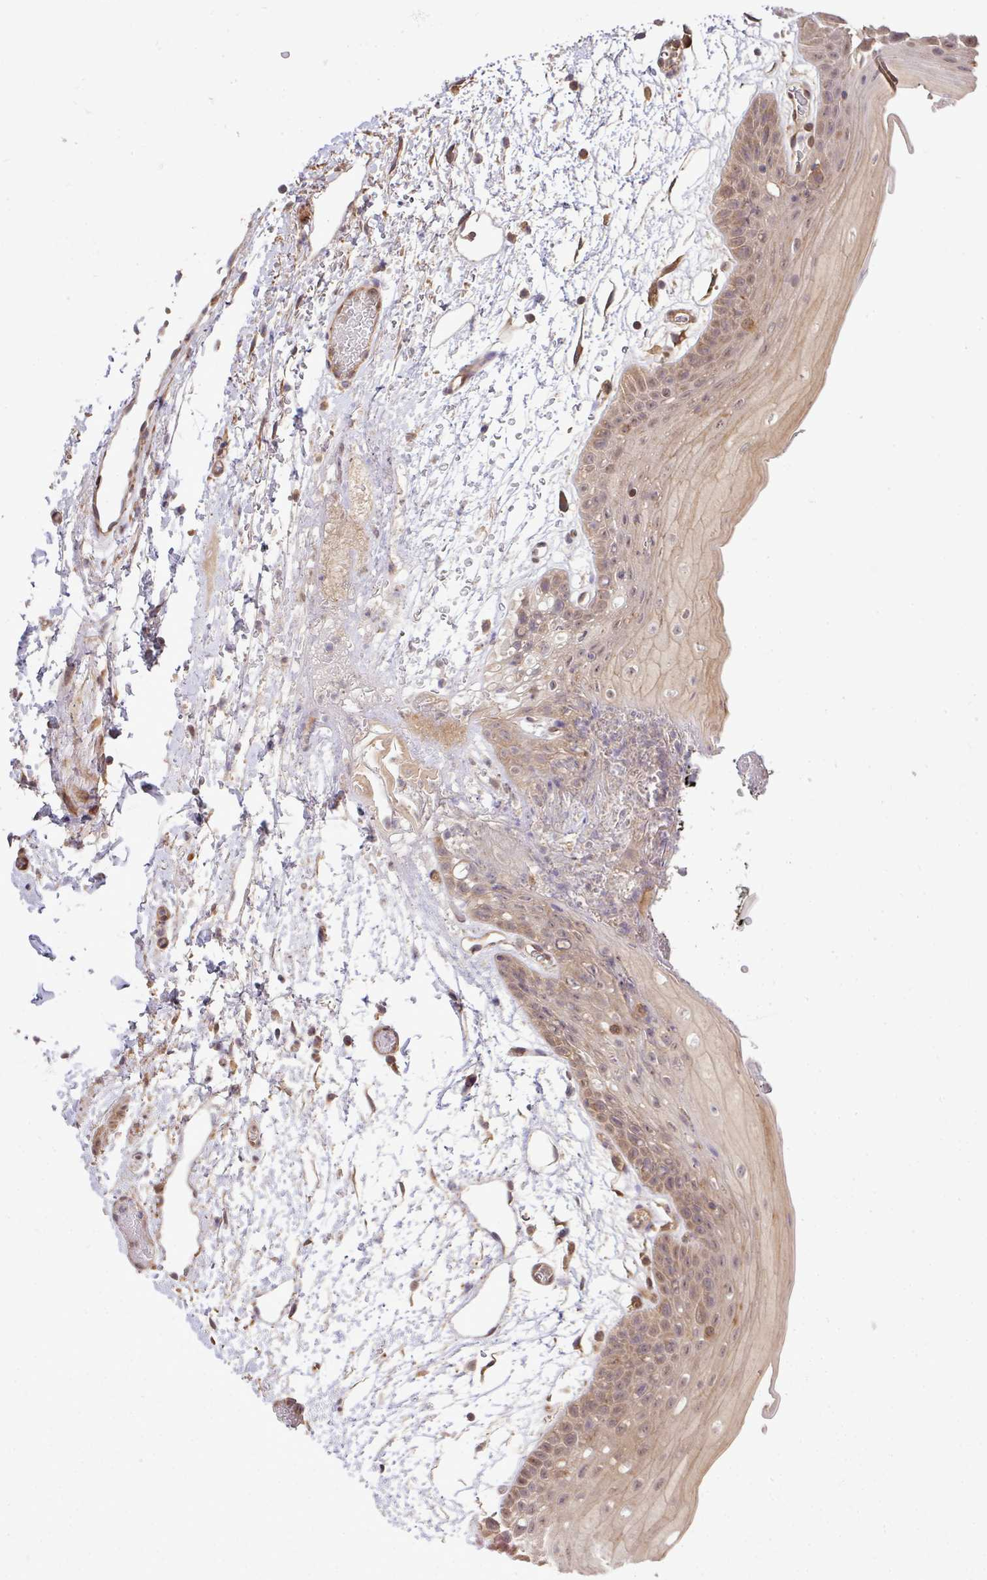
{"staining": {"intensity": "moderate", "quantity": "25%-75%", "location": "cytoplasmic/membranous,nuclear"}, "tissue": "oral mucosa", "cell_type": "Squamous epithelial cells", "image_type": "normal", "snomed": [{"axis": "morphology", "description": "Normal tissue, NOS"}, {"axis": "topography", "description": "Oral tissue"}, {"axis": "topography", "description": "Tounge, NOS"}], "caption": "Immunohistochemical staining of unremarkable oral mucosa shows 25%-75% levels of moderate cytoplasmic/membranous,nuclear protein staining in approximately 25%-75% of squamous epithelial cells.", "gene": "ARPIN", "patient": {"sex": "female", "age": 59}}